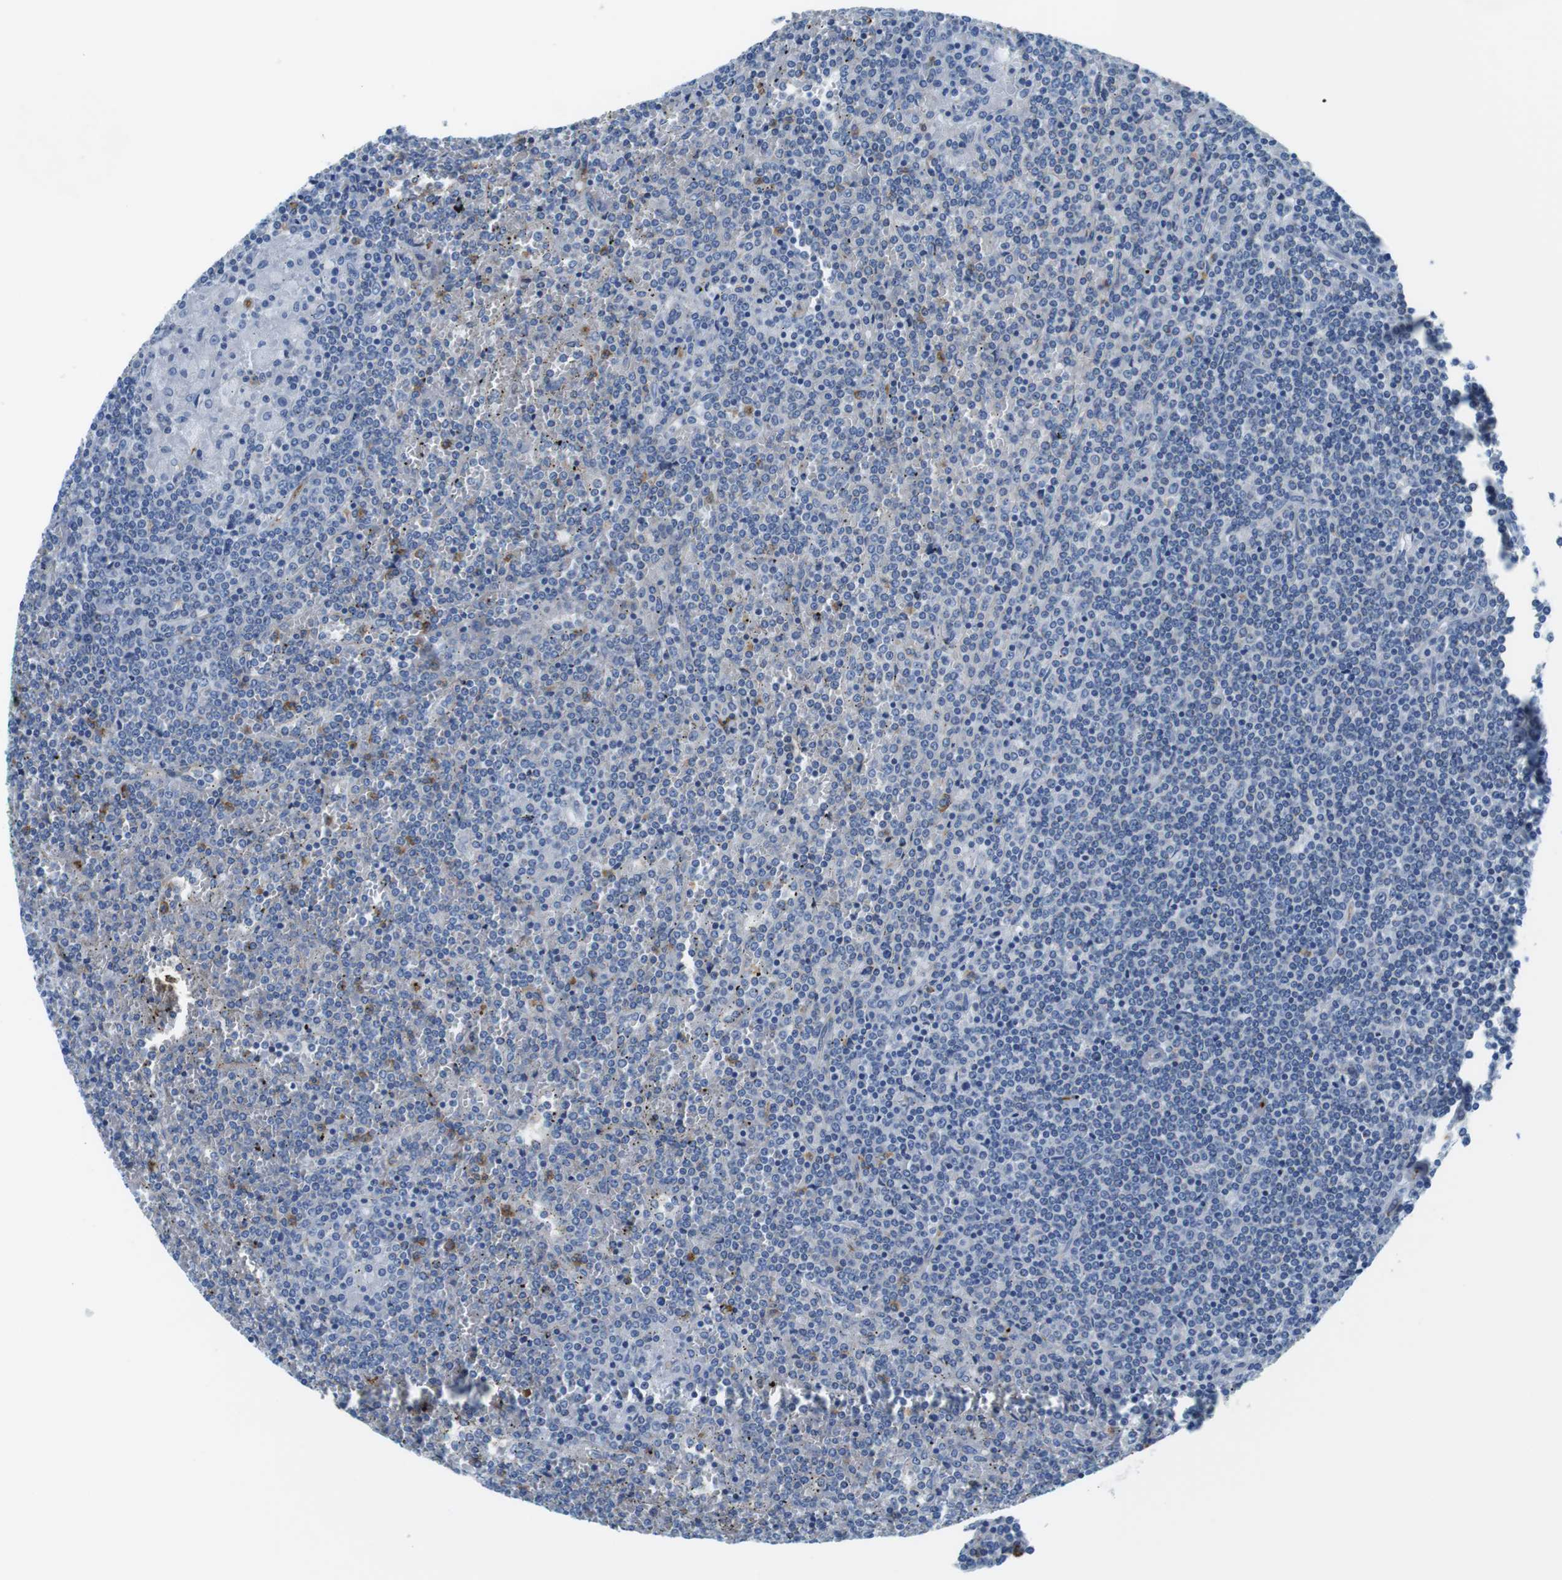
{"staining": {"intensity": "negative", "quantity": "none", "location": "none"}, "tissue": "lymphoma", "cell_type": "Tumor cells", "image_type": "cancer", "snomed": [{"axis": "morphology", "description": "Malignant lymphoma, non-Hodgkin's type, Low grade"}, {"axis": "topography", "description": "Spleen"}], "caption": "An image of human lymphoma is negative for staining in tumor cells.", "gene": "EMP2", "patient": {"sex": "female", "age": 19}}